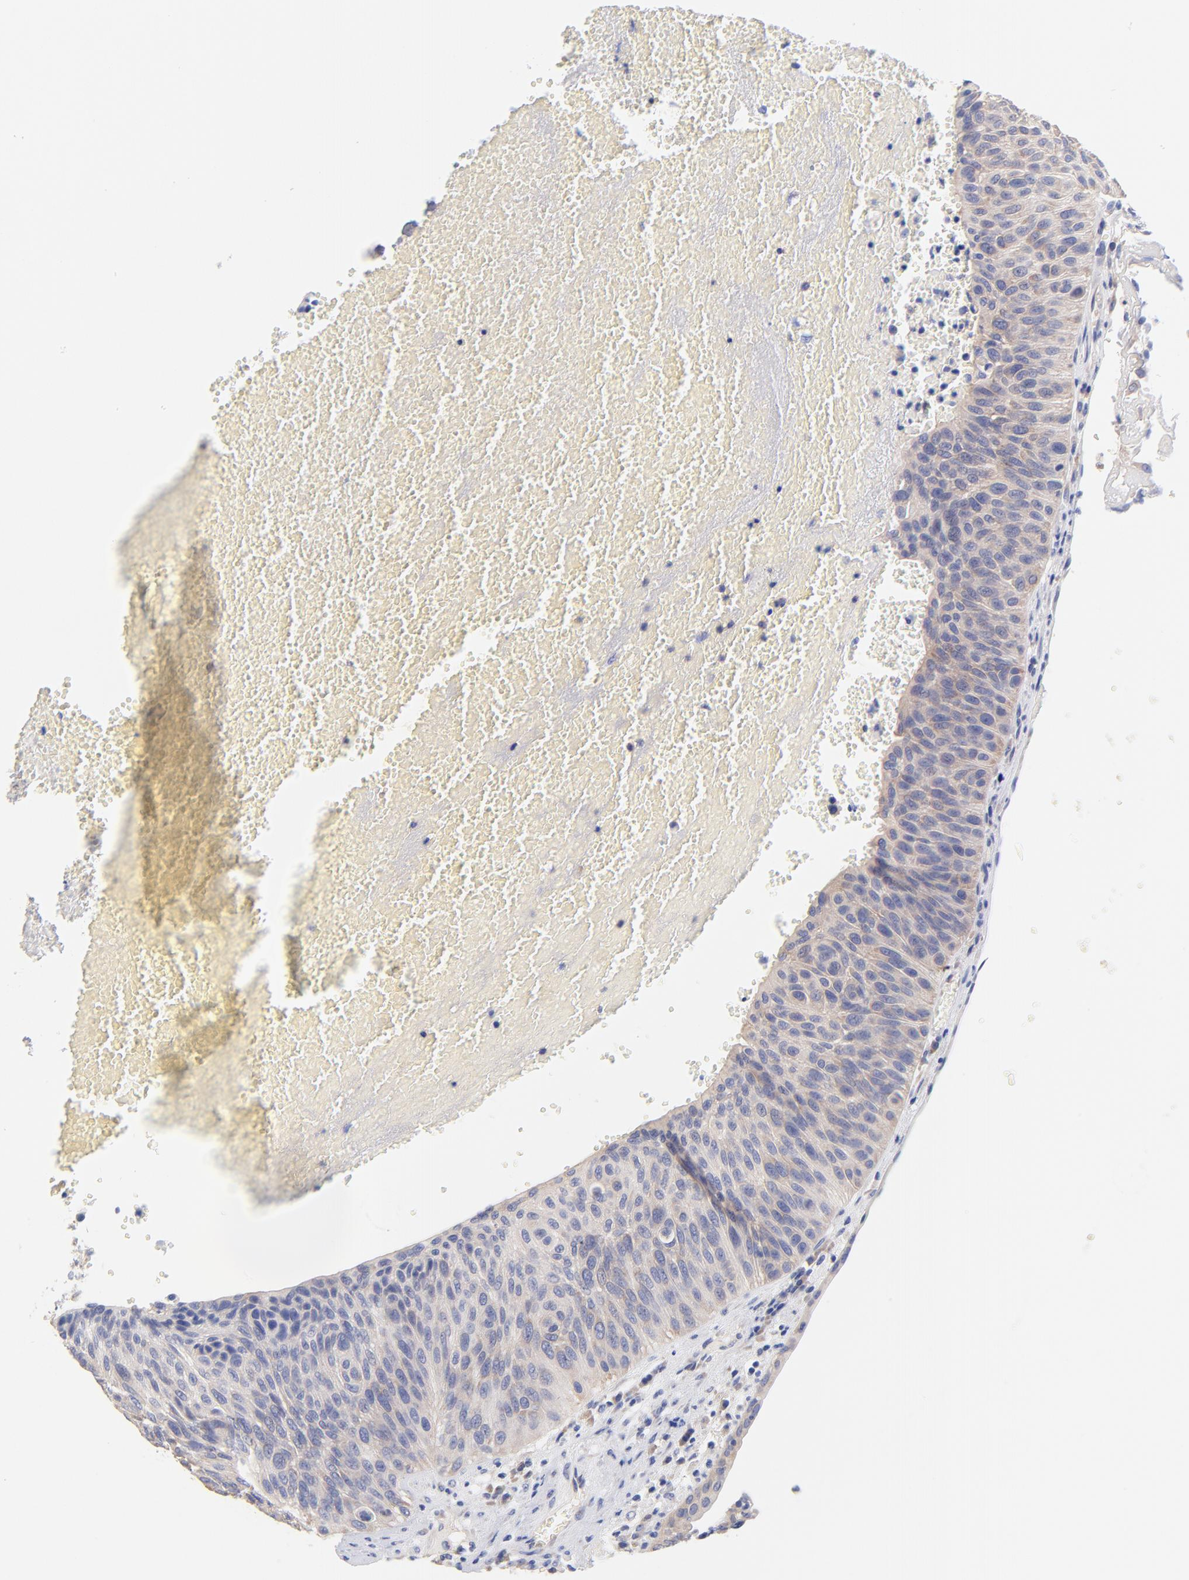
{"staining": {"intensity": "weak", "quantity": ">75%", "location": "cytoplasmic/membranous"}, "tissue": "urothelial cancer", "cell_type": "Tumor cells", "image_type": "cancer", "snomed": [{"axis": "morphology", "description": "Urothelial carcinoma, High grade"}, {"axis": "topography", "description": "Urinary bladder"}], "caption": "Protein expression analysis of human urothelial cancer reveals weak cytoplasmic/membranous positivity in about >75% of tumor cells. (DAB IHC, brown staining for protein, blue staining for nuclei).", "gene": "TNFRSF13C", "patient": {"sex": "male", "age": 66}}